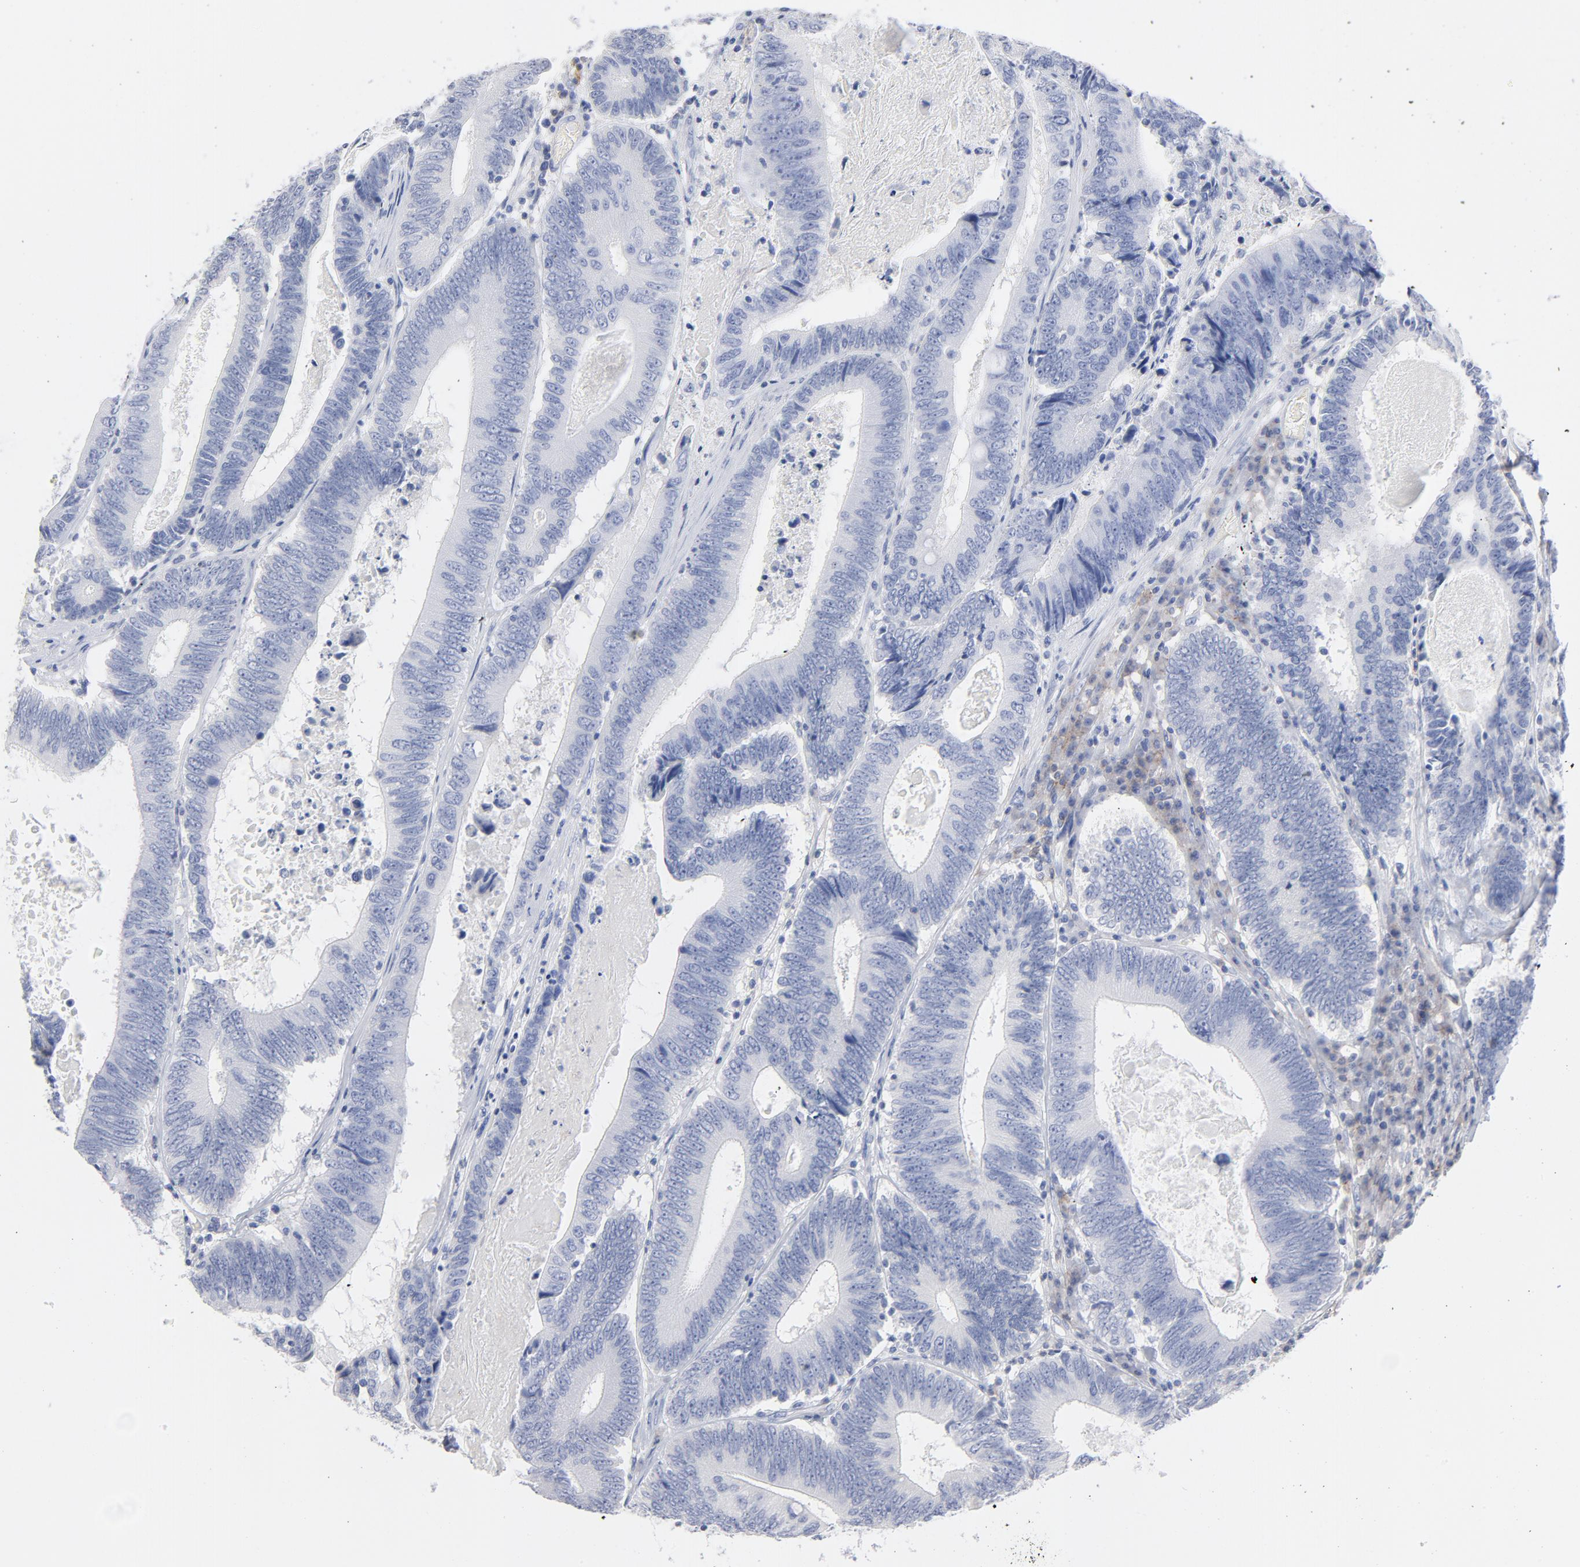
{"staining": {"intensity": "negative", "quantity": "none", "location": "none"}, "tissue": "colorectal cancer", "cell_type": "Tumor cells", "image_type": "cancer", "snomed": [{"axis": "morphology", "description": "Adenocarcinoma, NOS"}, {"axis": "topography", "description": "Colon"}], "caption": "DAB immunohistochemical staining of human adenocarcinoma (colorectal) reveals no significant expression in tumor cells.", "gene": "P2RY8", "patient": {"sex": "female", "age": 78}}